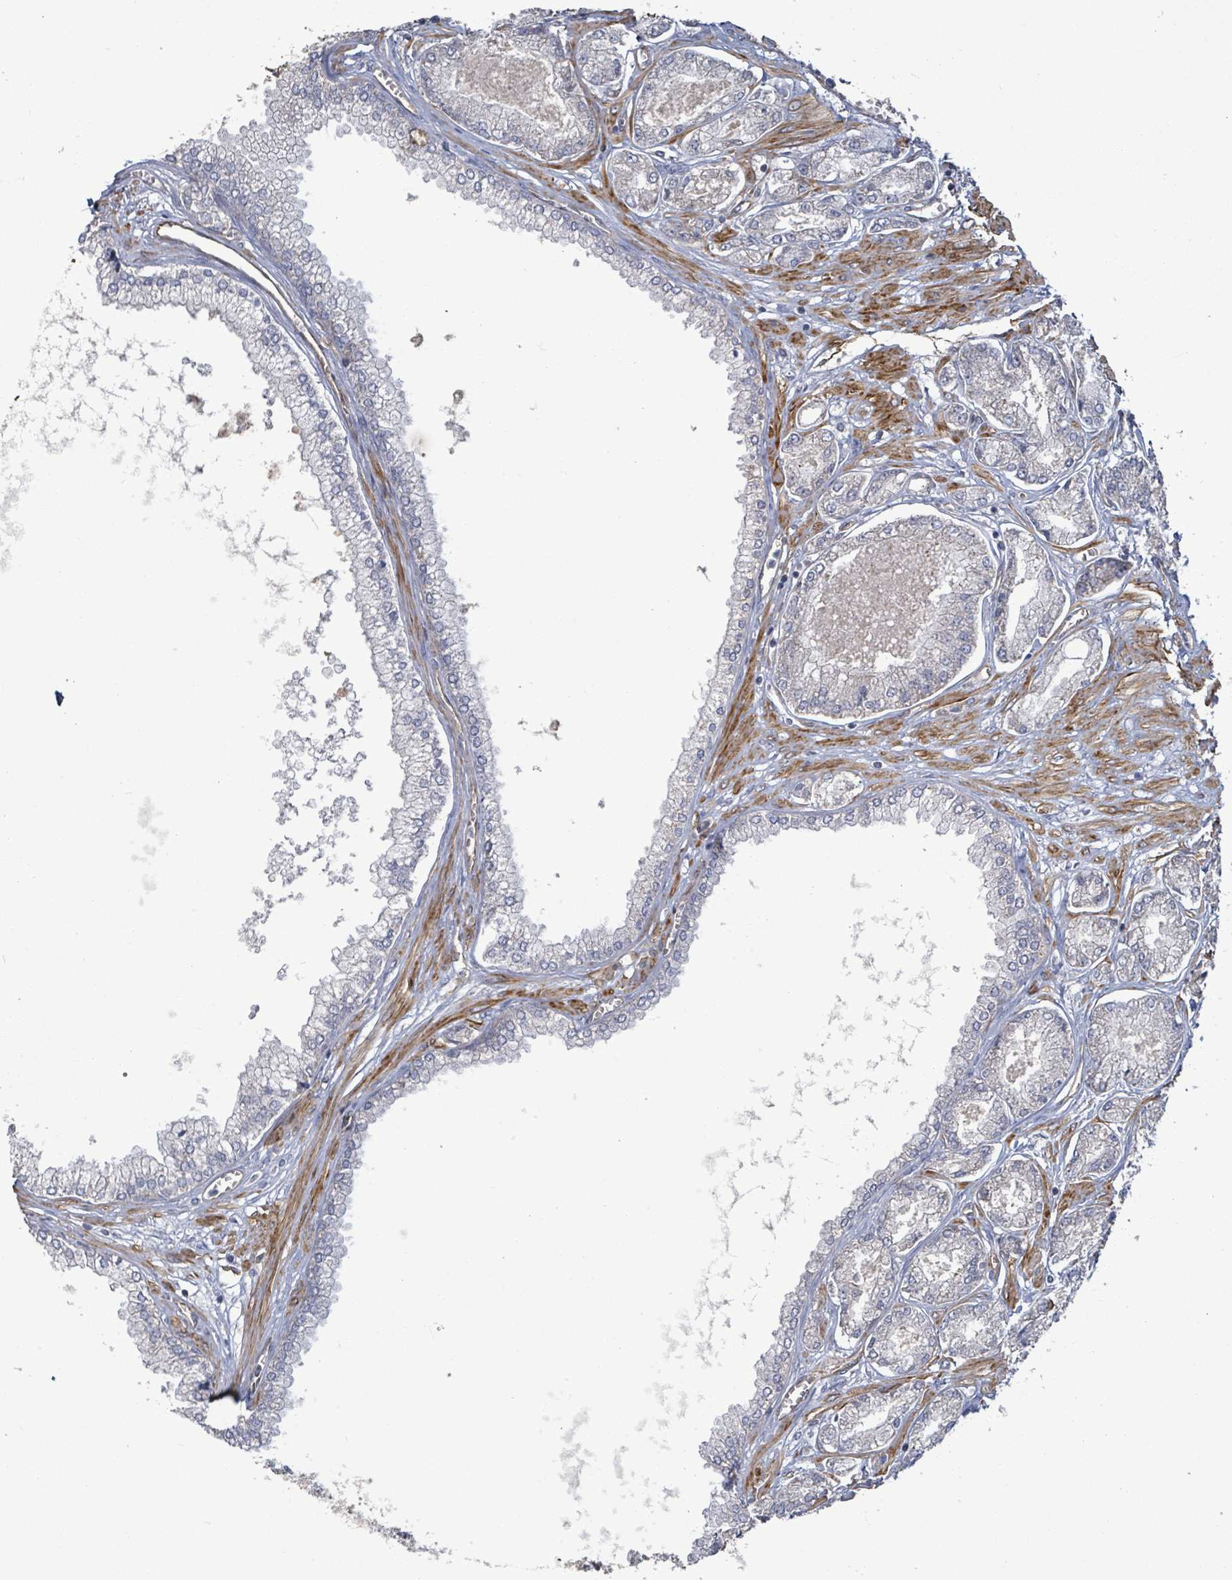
{"staining": {"intensity": "negative", "quantity": "none", "location": "none"}, "tissue": "prostate cancer", "cell_type": "Tumor cells", "image_type": "cancer", "snomed": [{"axis": "morphology", "description": "Adenocarcinoma, NOS"}, {"axis": "topography", "description": "Prostate and seminal vesicle, NOS"}], "caption": "Immunohistochemistry (IHC) image of adenocarcinoma (prostate) stained for a protein (brown), which reveals no staining in tumor cells. The staining was performed using DAB to visualize the protein expression in brown, while the nuclei were stained in blue with hematoxylin (Magnification: 20x).", "gene": "KANK3", "patient": {"sex": "male", "age": 76}}